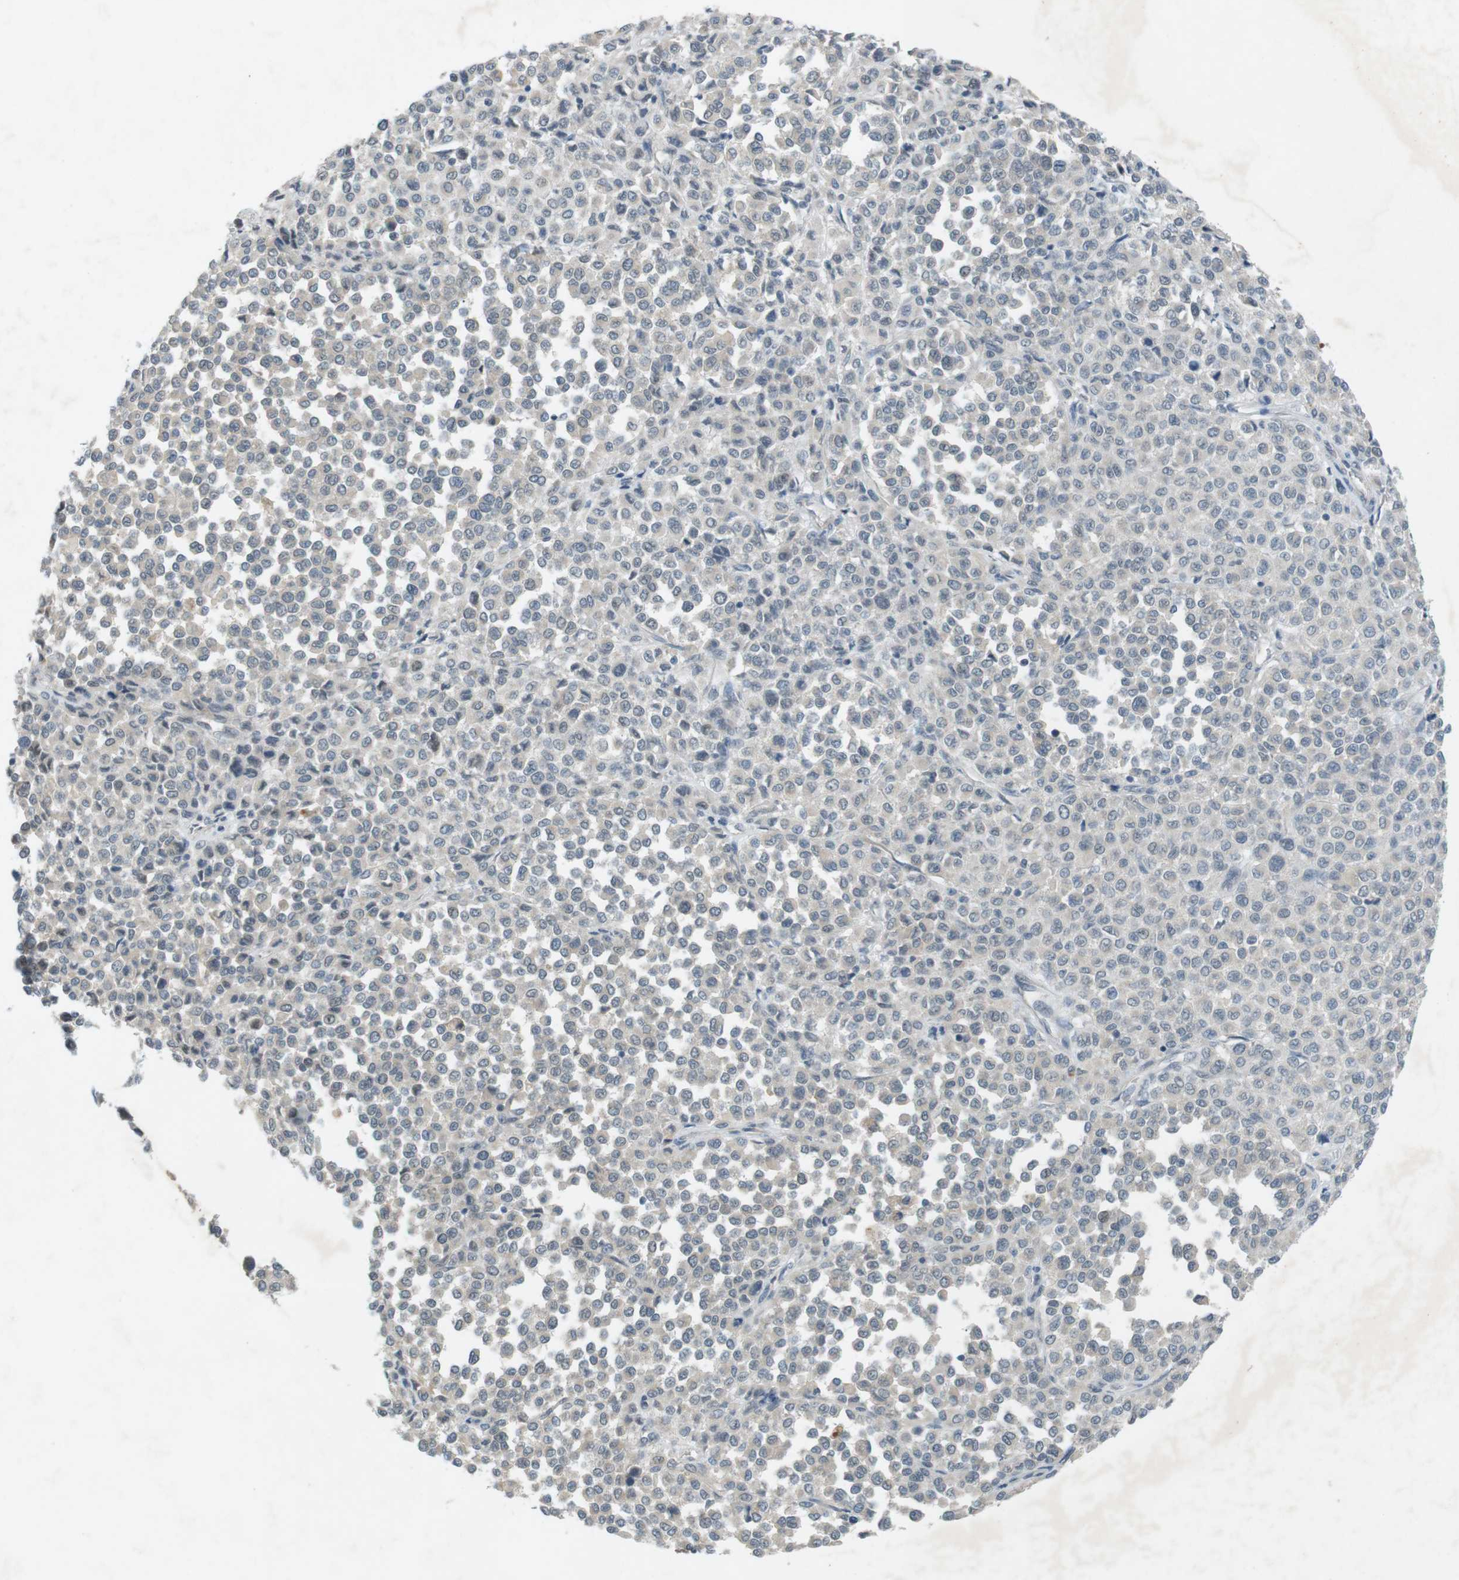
{"staining": {"intensity": "negative", "quantity": "none", "location": "none"}, "tissue": "melanoma", "cell_type": "Tumor cells", "image_type": "cancer", "snomed": [{"axis": "morphology", "description": "Malignant melanoma, Metastatic site"}, {"axis": "topography", "description": "Pancreas"}], "caption": "Melanoma was stained to show a protein in brown. There is no significant positivity in tumor cells. Brightfield microscopy of immunohistochemistry stained with DAB (brown) and hematoxylin (blue), captured at high magnification.", "gene": "RTN3", "patient": {"sex": "female", "age": 30}}